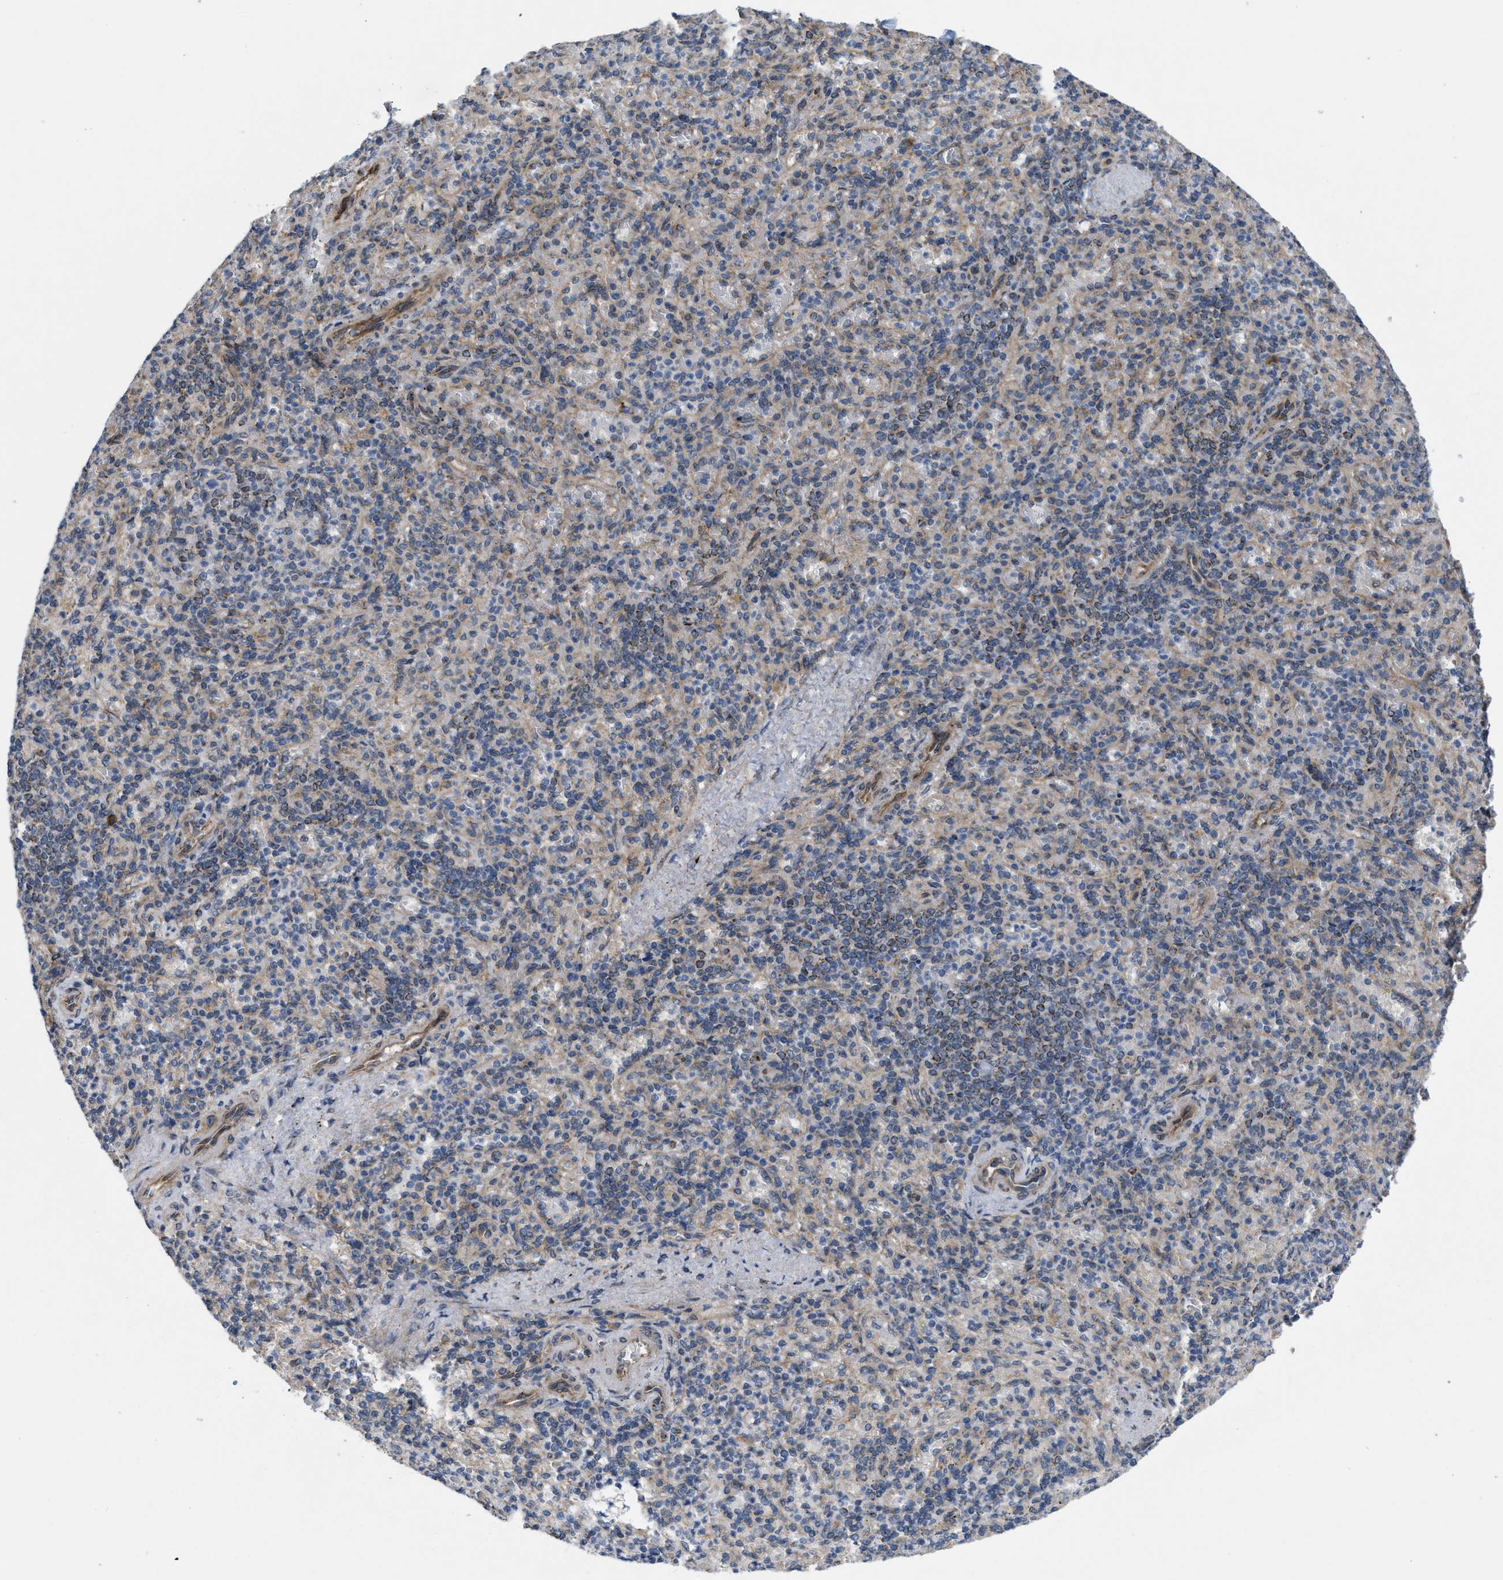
{"staining": {"intensity": "weak", "quantity": "25%-75%", "location": "cytoplasmic/membranous"}, "tissue": "spleen", "cell_type": "Cells in red pulp", "image_type": "normal", "snomed": [{"axis": "morphology", "description": "Normal tissue, NOS"}, {"axis": "topography", "description": "Spleen"}], "caption": "This photomicrograph demonstrates IHC staining of benign spleen, with low weak cytoplasmic/membranous expression in approximately 25%-75% of cells in red pulp.", "gene": "EOGT", "patient": {"sex": "female", "age": 74}}